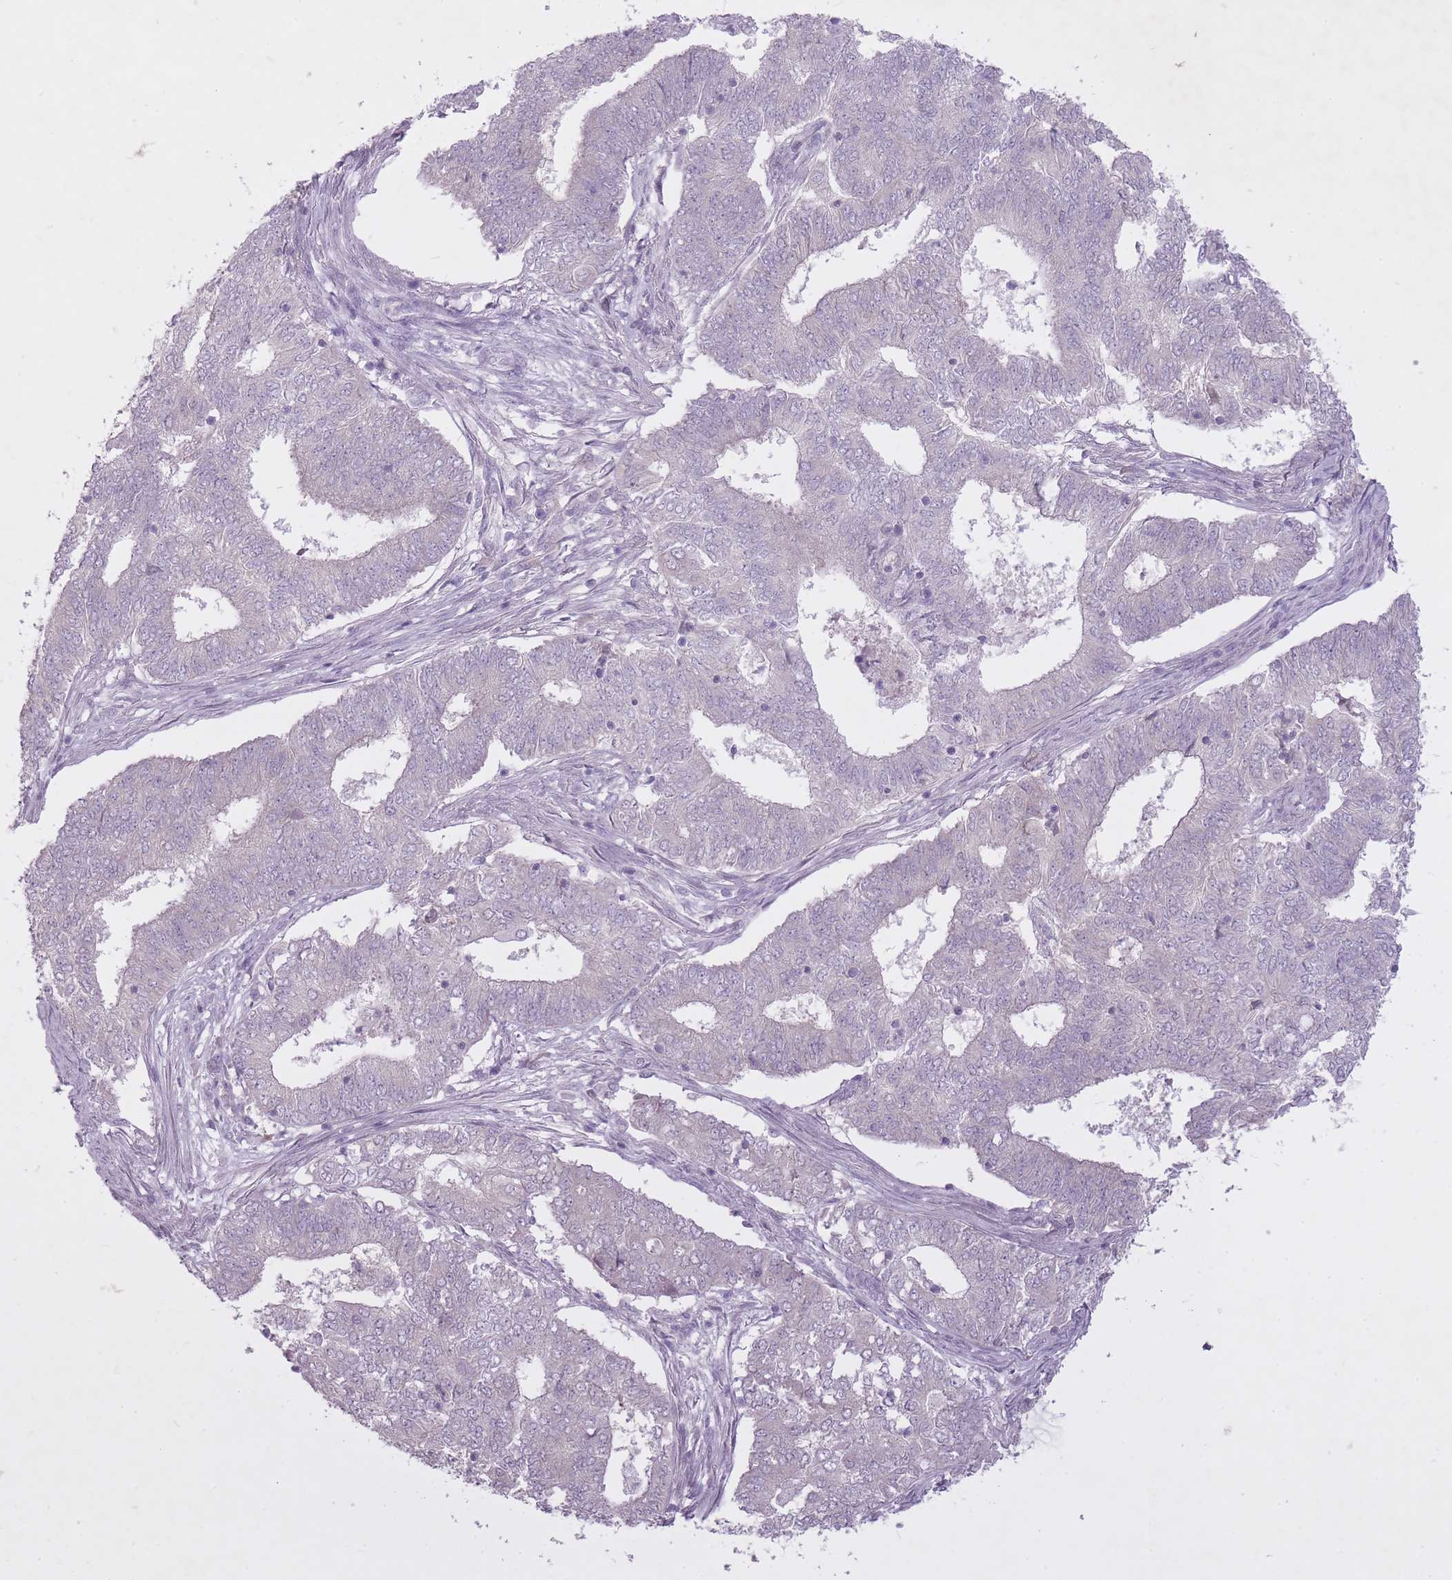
{"staining": {"intensity": "negative", "quantity": "none", "location": "none"}, "tissue": "endometrial cancer", "cell_type": "Tumor cells", "image_type": "cancer", "snomed": [{"axis": "morphology", "description": "Adenocarcinoma, NOS"}, {"axis": "topography", "description": "Endometrium"}], "caption": "The immunohistochemistry photomicrograph has no significant staining in tumor cells of endometrial cancer (adenocarcinoma) tissue.", "gene": "FAM43B", "patient": {"sex": "female", "age": 62}}